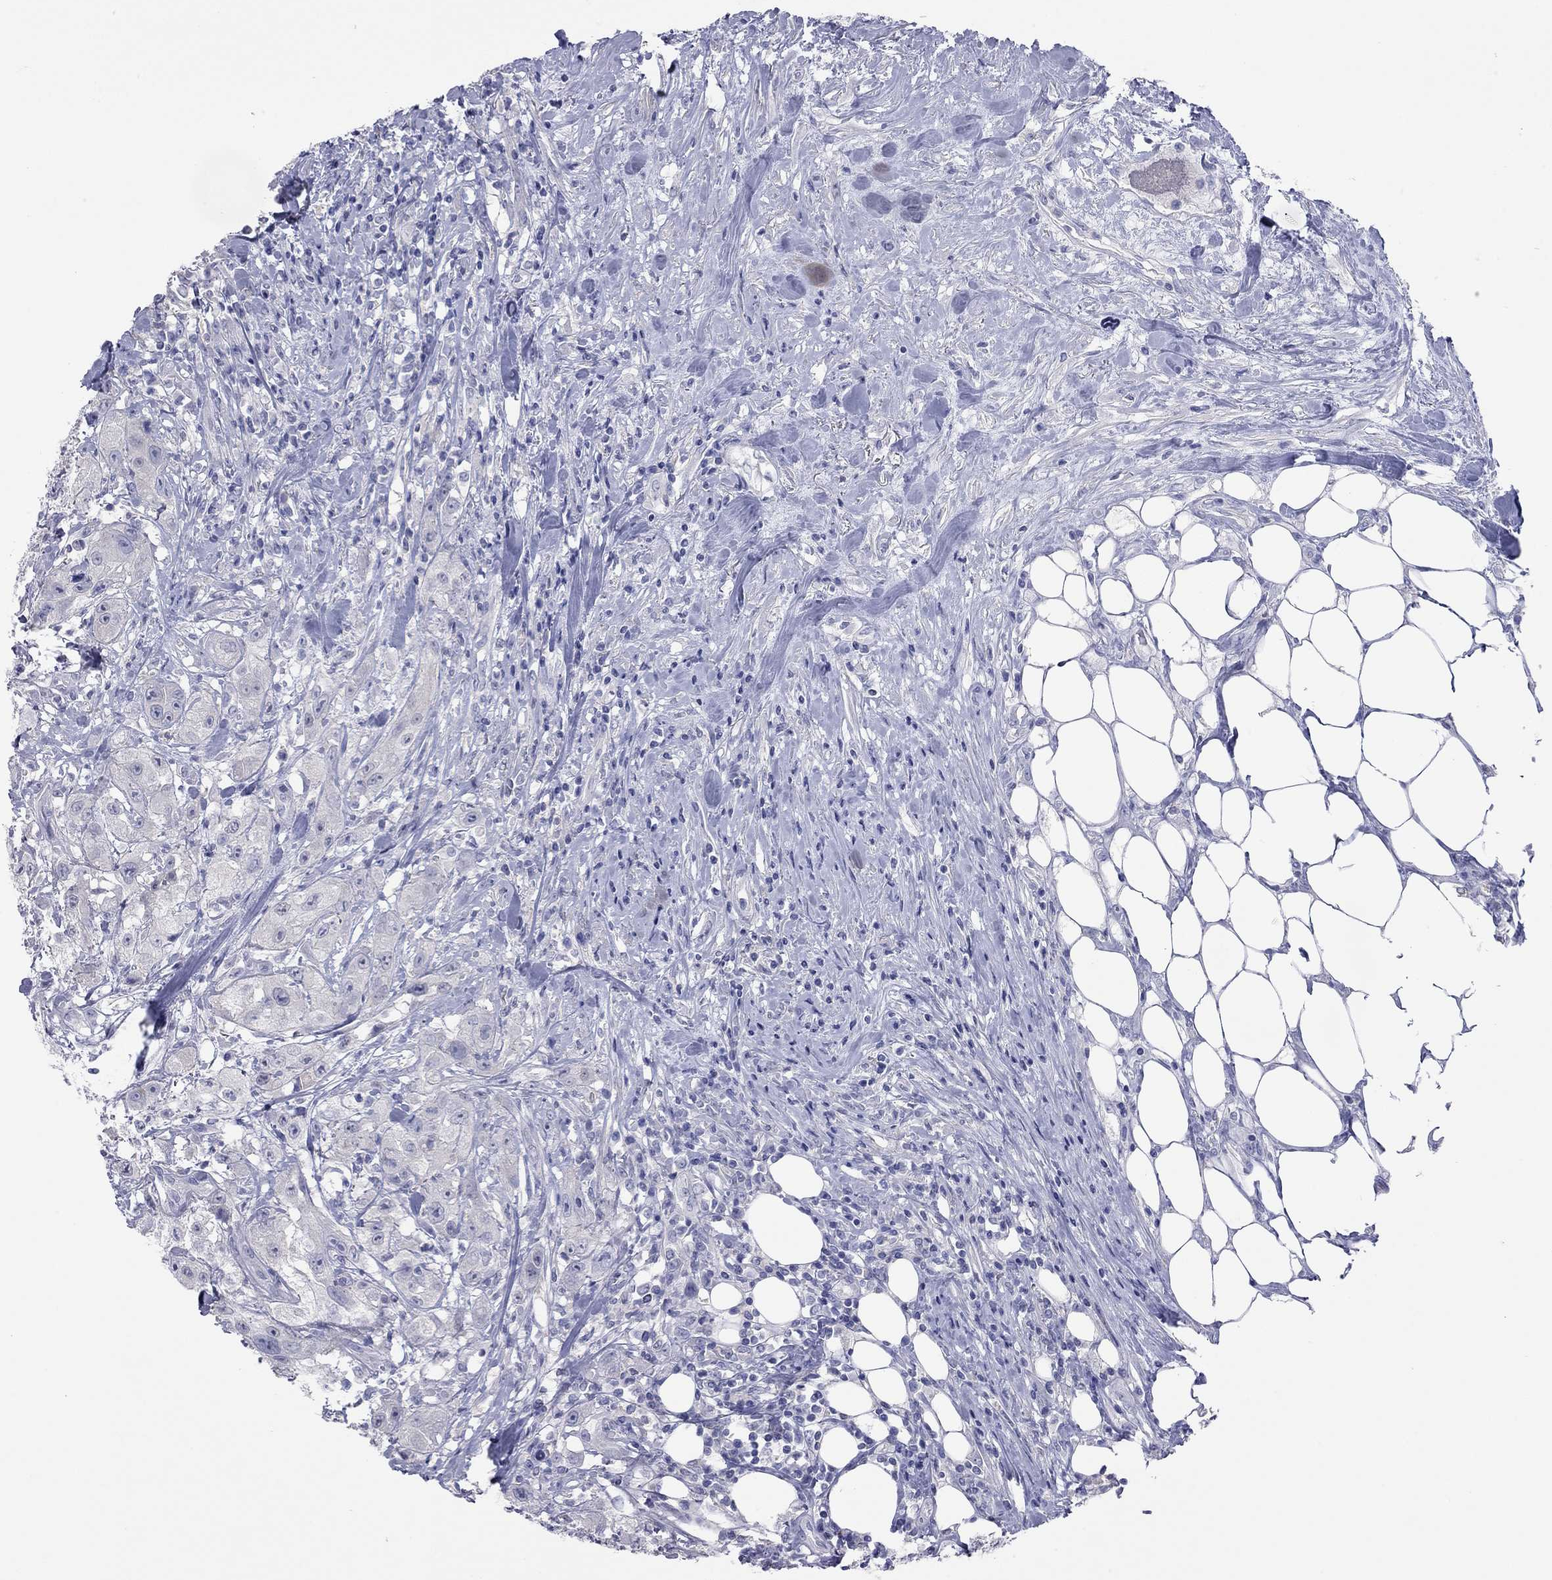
{"staining": {"intensity": "negative", "quantity": "none", "location": "none"}, "tissue": "urothelial cancer", "cell_type": "Tumor cells", "image_type": "cancer", "snomed": [{"axis": "morphology", "description": "Urothelial carcinoma, High grade"}, {"axis": "topography", "description": "Urinary bladder"}], "caption": "This is an immunohistochemistry (IHC) photomicrograph of urothelial carcinoma (high-grade). There is no staining in tumor cells.", "gene": "ACTL7B", "patient": {"sex": "male", "age": 79}}